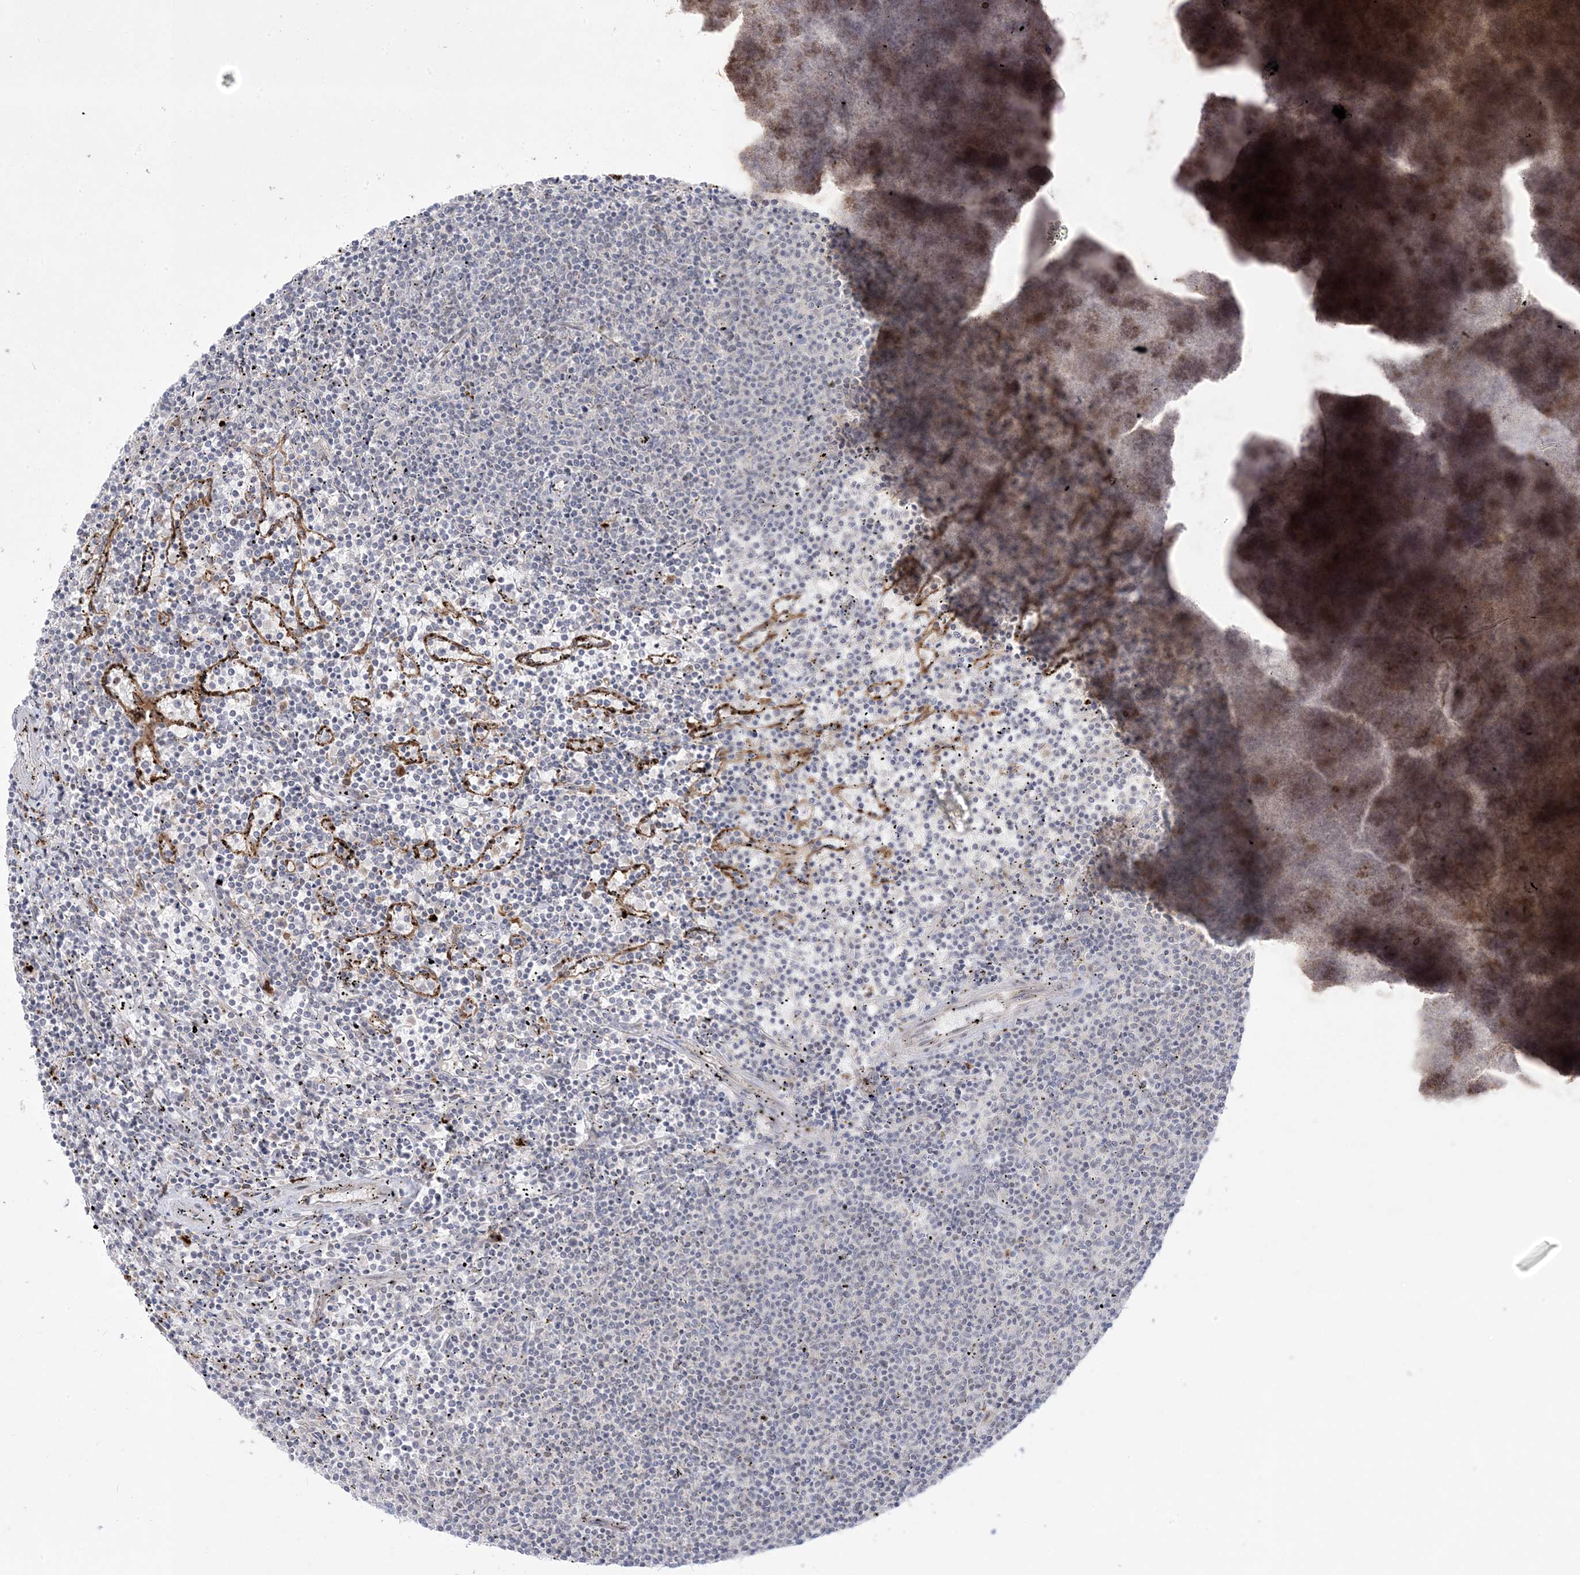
{"staining": {"intensity": "negative", "quantity": "none", "location": "none"}, "tissue": "lymphoma", "cell_type": "Tumor cells", "image_type": "cancer", "snomed": [{"axis": "morphology", "description": "Malignant lymphoma, non-Hodgkin's type, Low grade"}, {"axis": "topography", "description": "Spleen"}], "caption": "High power microscopy micrograph of an immunohistochemistry (IHC) image of malignant lymphoma, non-Hodgkin's type (low-grade), revealing no significant staining in tumor cells. (Brightfield microscopy of DAB immunohistochemistry (IHC) at high magnification).", "gene": "PTK6", "patient": {"sex": "female", "age": 50}}